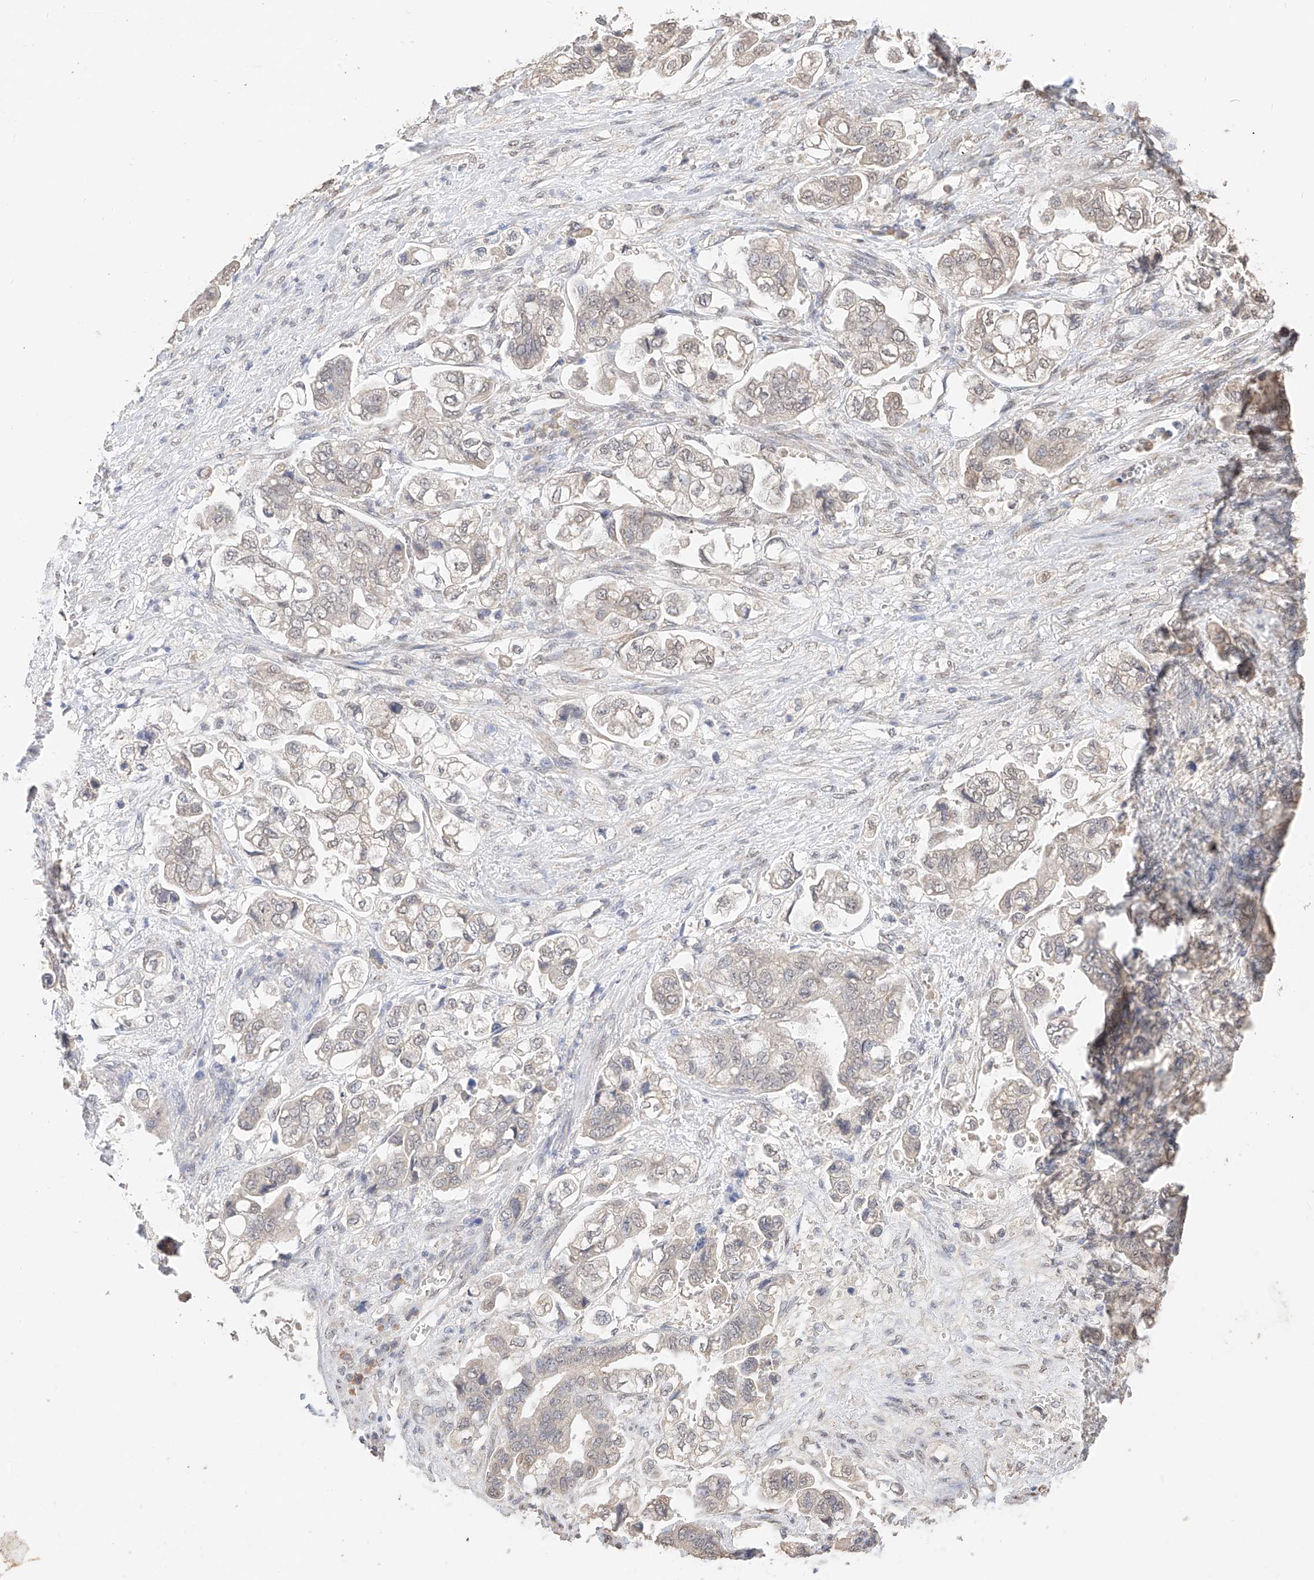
{"staining": {"intensity": "negative", "quantity": "none", "location": "none"}, "tissue": "stomach cancer", "cell_type": "Tumor cells", "image_type": "cancer", "snomed": [{"axis": "morphology", "description": "Normal tissue, NOS"}, {"axis": "morphology", "description": "Adenocarcinoma, NOS"}, {"axis": "topography", "description": "Stomach"}], "caption": "IHC of human stomach cancer reveals no expression in tumor cells.", "gene": "IL22RA2", "patient": {"sex": "male", "age": 62}}